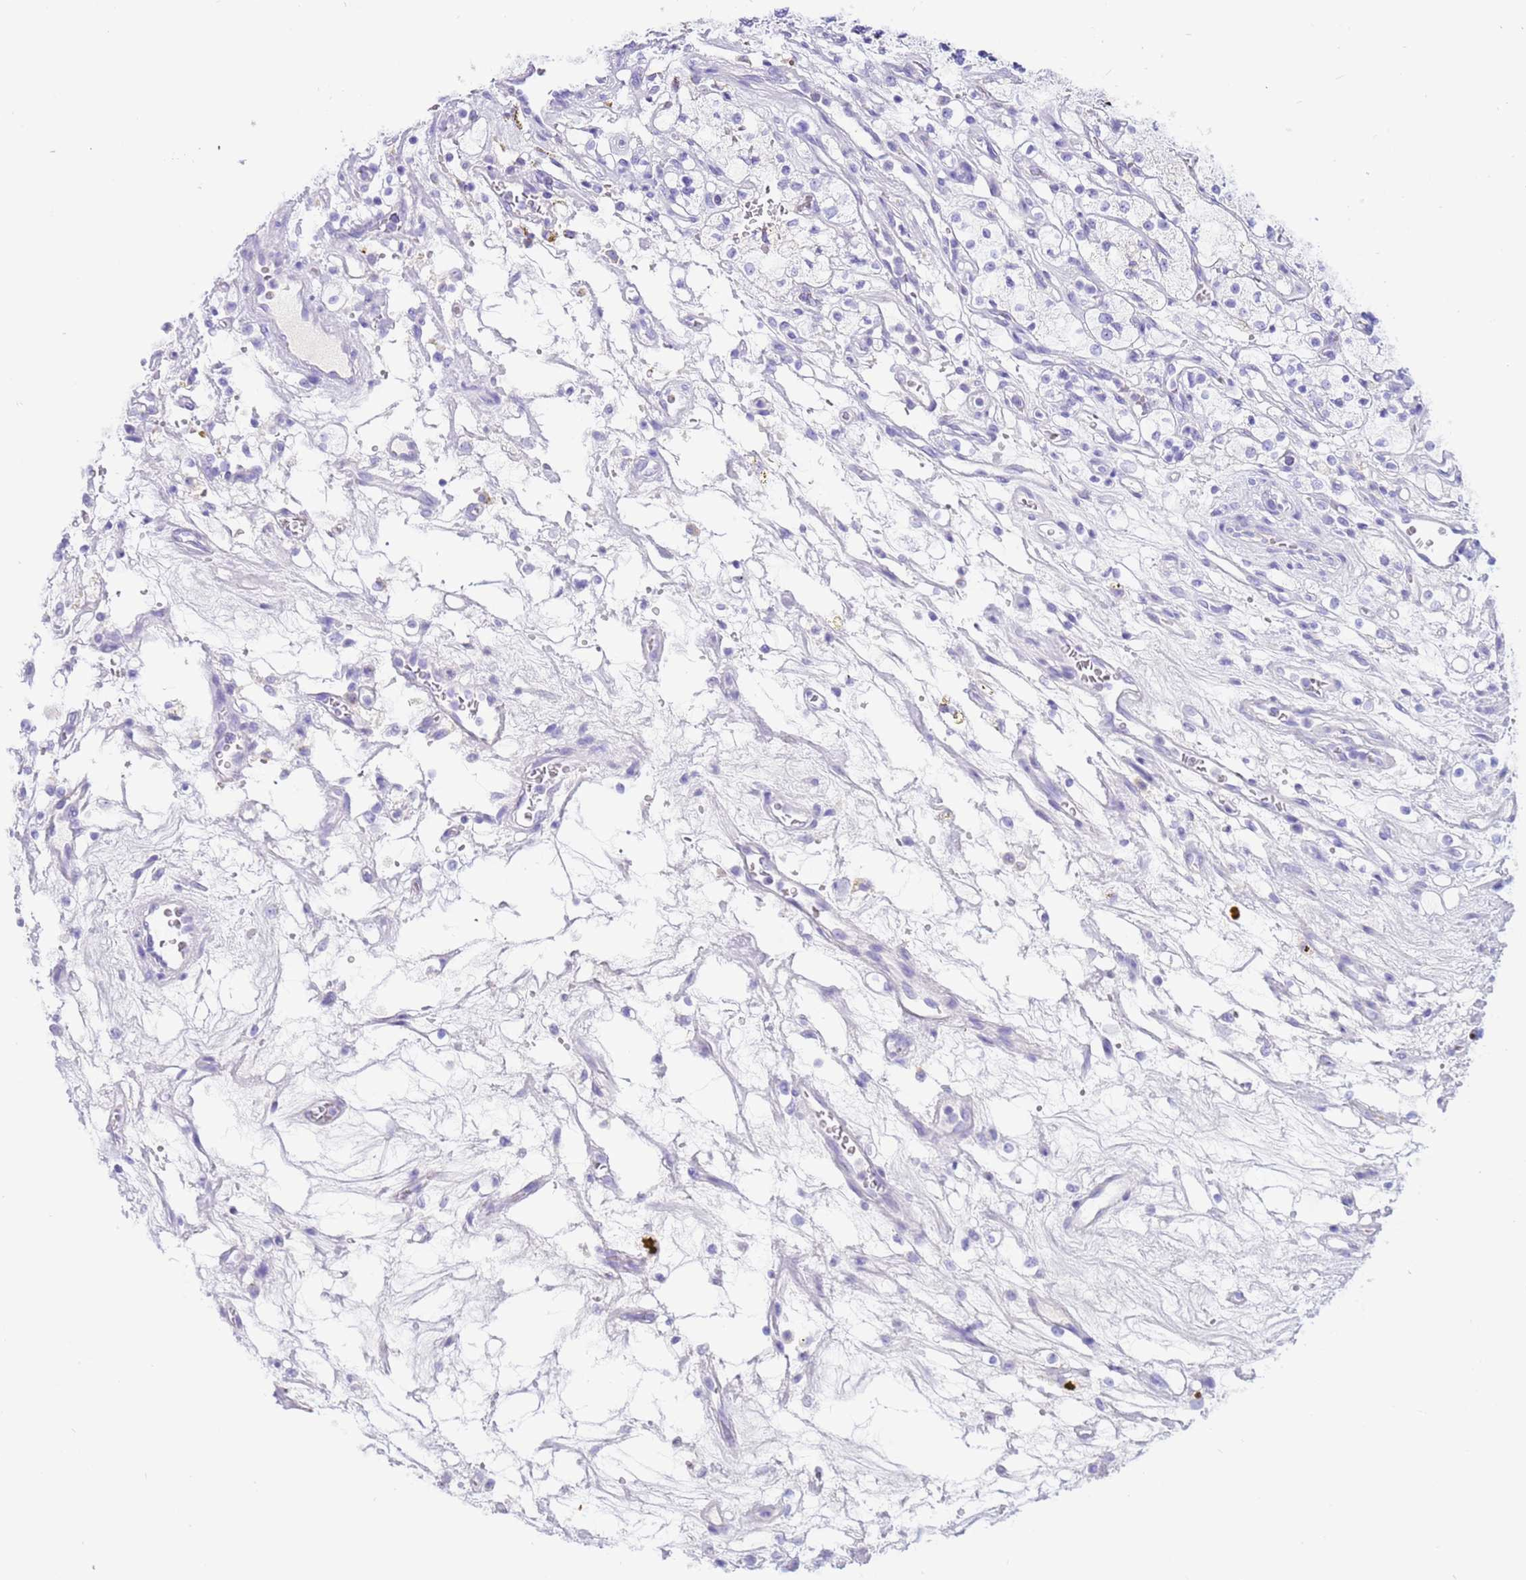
{"staining": {"intensity": "negative", "quantity": "none", "location": "none"}, "tissue": "renal cancer", "cell_type": "Tumor cells", "image_type": "cancer", "snomed": [{"axis": "morphology", "description": "Adenocarcinoma, NOS"}, {"axis": "topography", "description": "Kidney"}], "caption": "Human adenocarcinoma (renal) stained for a protein using immunohistochemistry demonstrates no expression in tumor cells.", "gene": "CPB1", "patient": {"sex": "female", "age": 69}}